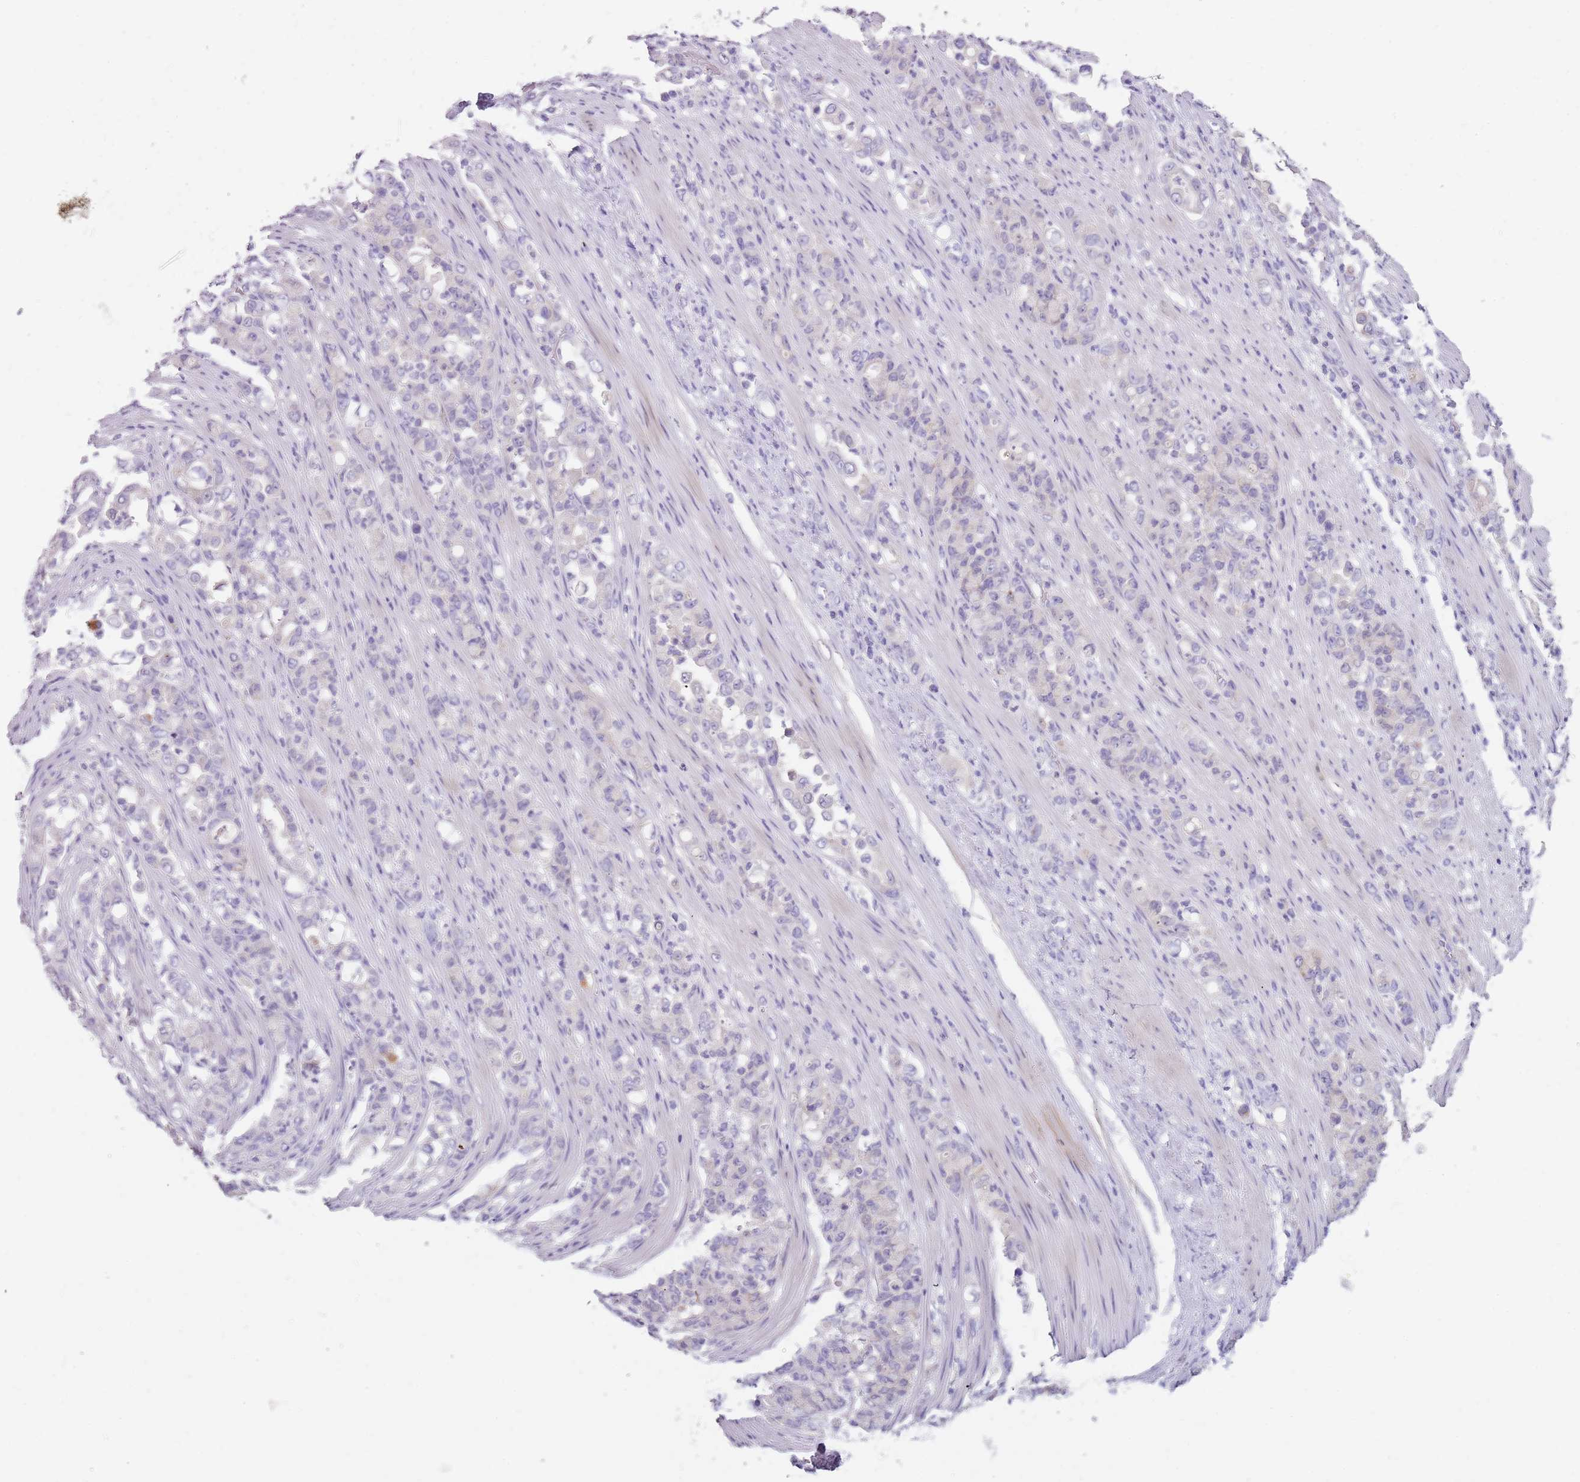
{"staining": {"intensity": "negative", "quantity": "none", "location": "none"}, "tissue": "stomach cancer", "cell_type": "Tumor cells", "image_type": "cancer", "snomed": [{"axis": "morphology", "description": "Normal tissue, NOS"}, {"axis": "morphology", "description": "Adenocarcinoma, NOS"}, {"axis": "topography", "description": "Stomach"}], "caption": "Tumor cells are negative for protein expression in human adenocarcinoma (stomach). The staining is performed using DAB (3,3'-diaminobenzidine) brown chromogen with nuclei counter-stained in using hematoxylin.", "gene": "C2CD3", "patient": {"sex": "female", "age": 79}}